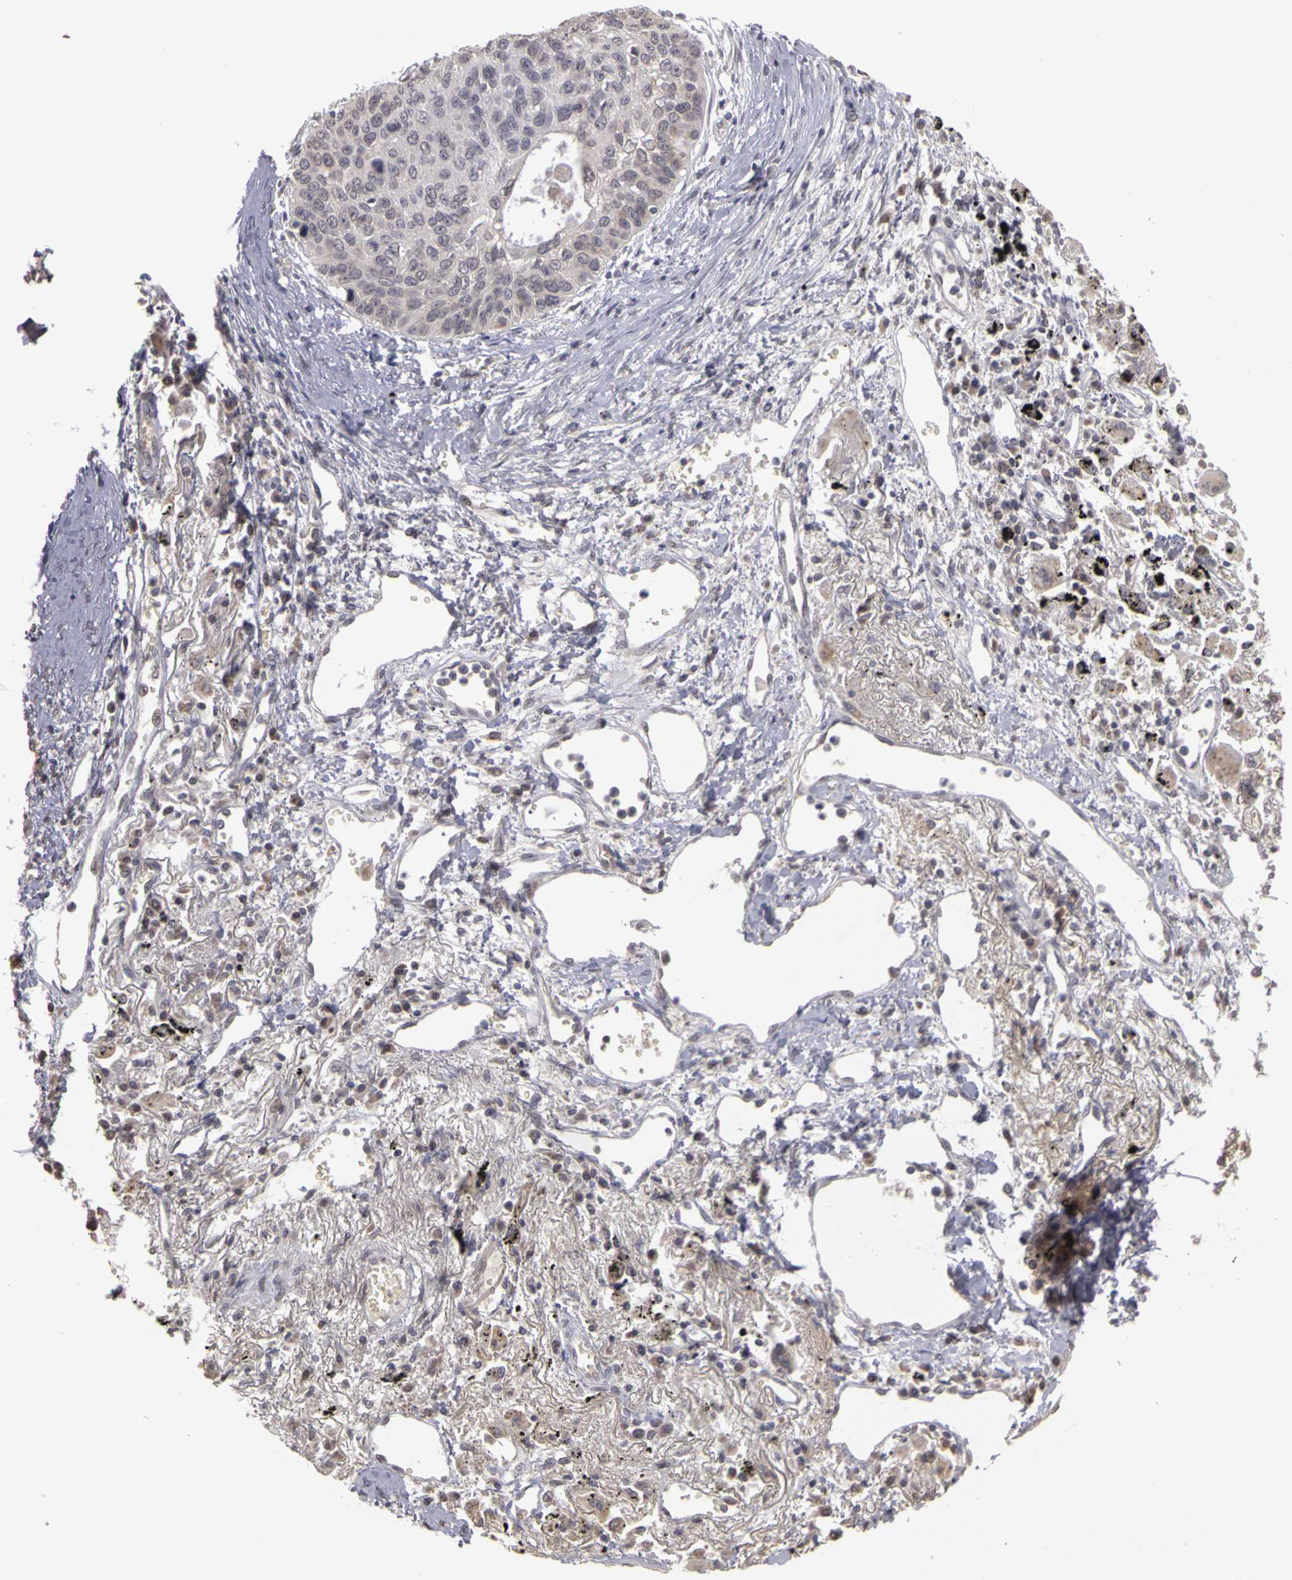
{"staining": {"intensity": "negative", "quantity": "none", "location": "none"}, "tissue": "lung cancer", "cell_type": "Tumor cells", "image_type": "cancer", "snomed": [{"axis": "morphology", "description": "Squamous cell carcinoma, NOS"}, {"axis": "topography", "description": "Lung"}], "caption": "A high-resolution image shows immunohistochemistry staining of lung squamous cell carcinoma, which demonstrates no significant staining in tumor cells.", "gene": "FRMD7", "patient": {"sex": "male", "age": 71}}